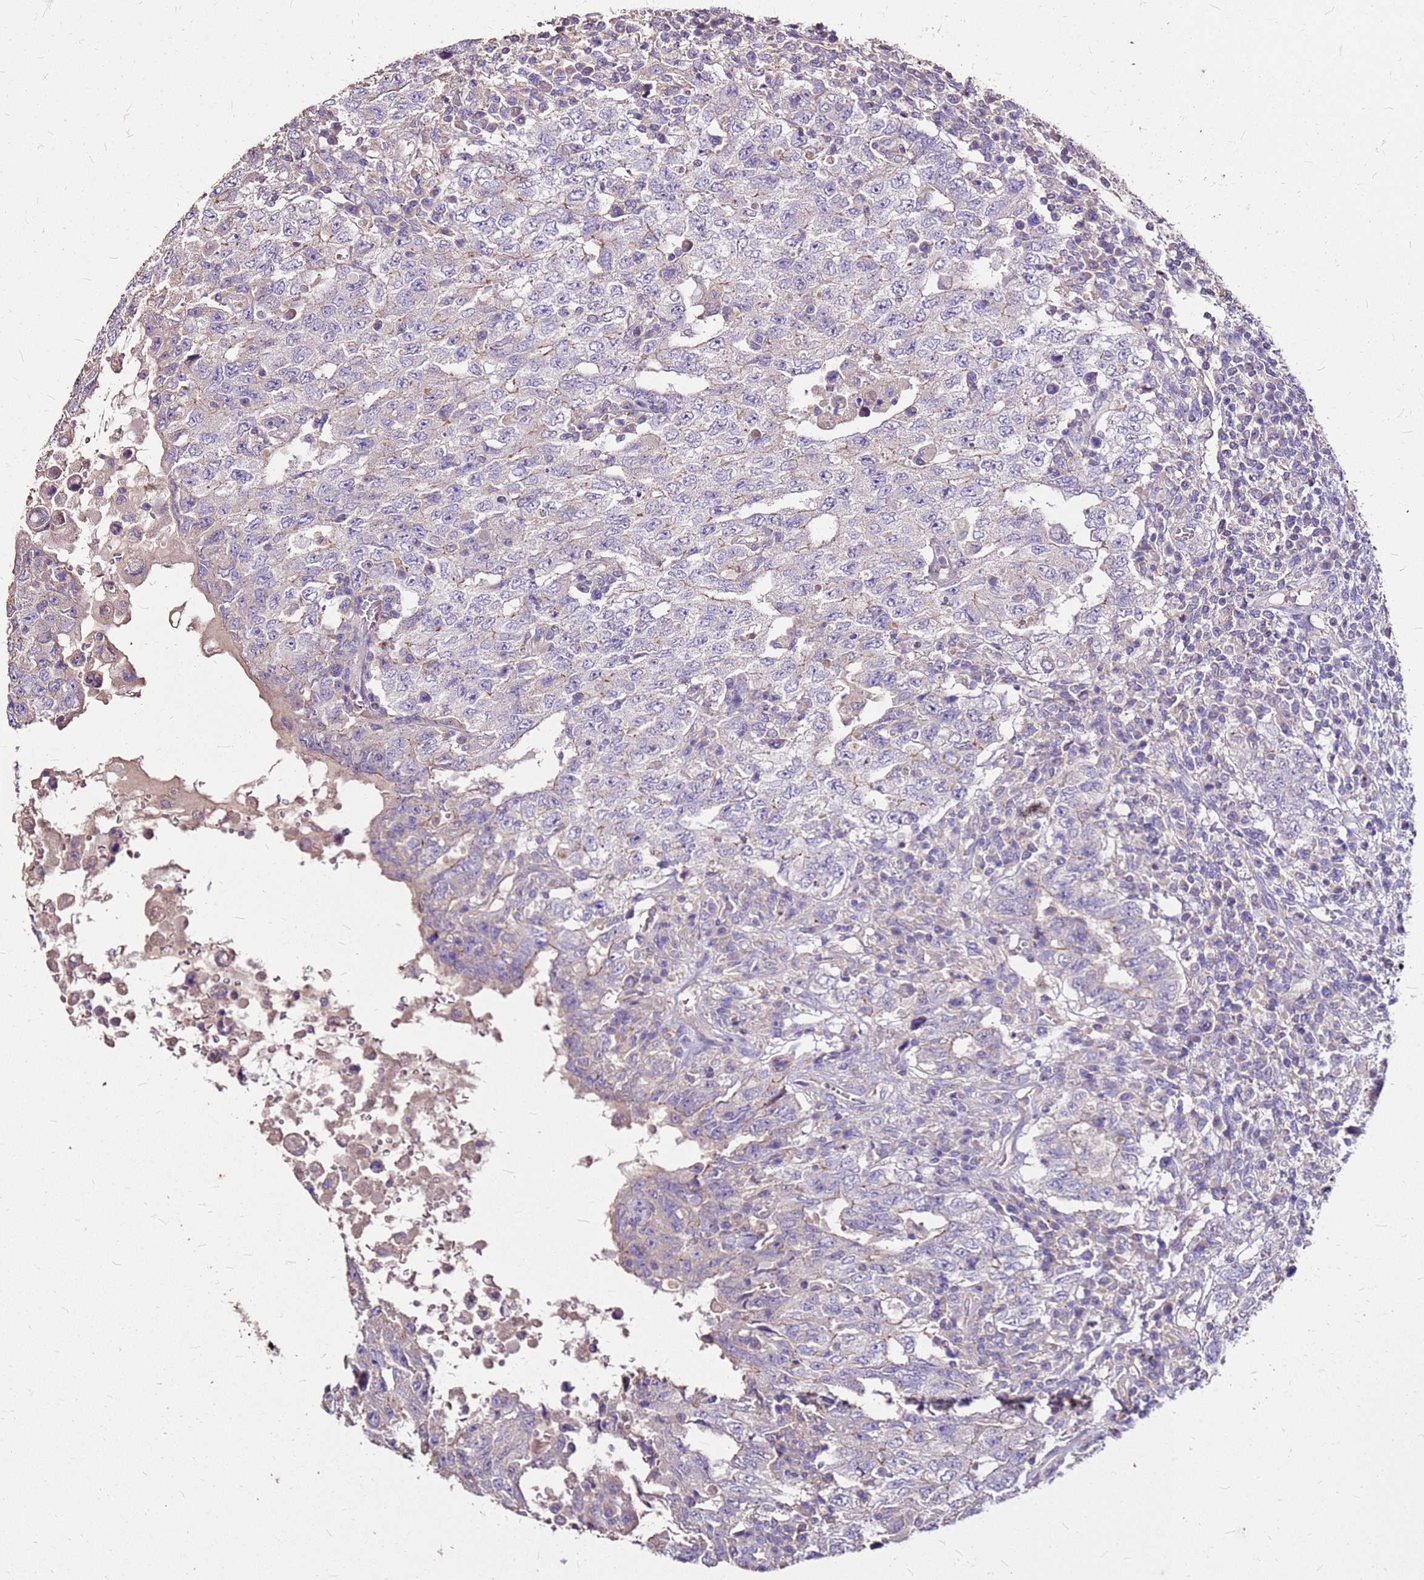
{"staining": {"intensity": "negative", "quantity": "none", "location": "none"}, "tissue": "testis cancer", "cell_type": "Tumor cells", "image_type": "cancer", "snomed": [{"axis": "morphology", "description": "Carcinoma, Embryonal, NOS"}, {"axis": "topography", "description": "Testis"}], "caption": "IHC image of human testis cancer stained for a protein (brown), which displays no staining in tumor cells.", "gene": "EXD3", "patient": {"sex": "male", "age": 26}}